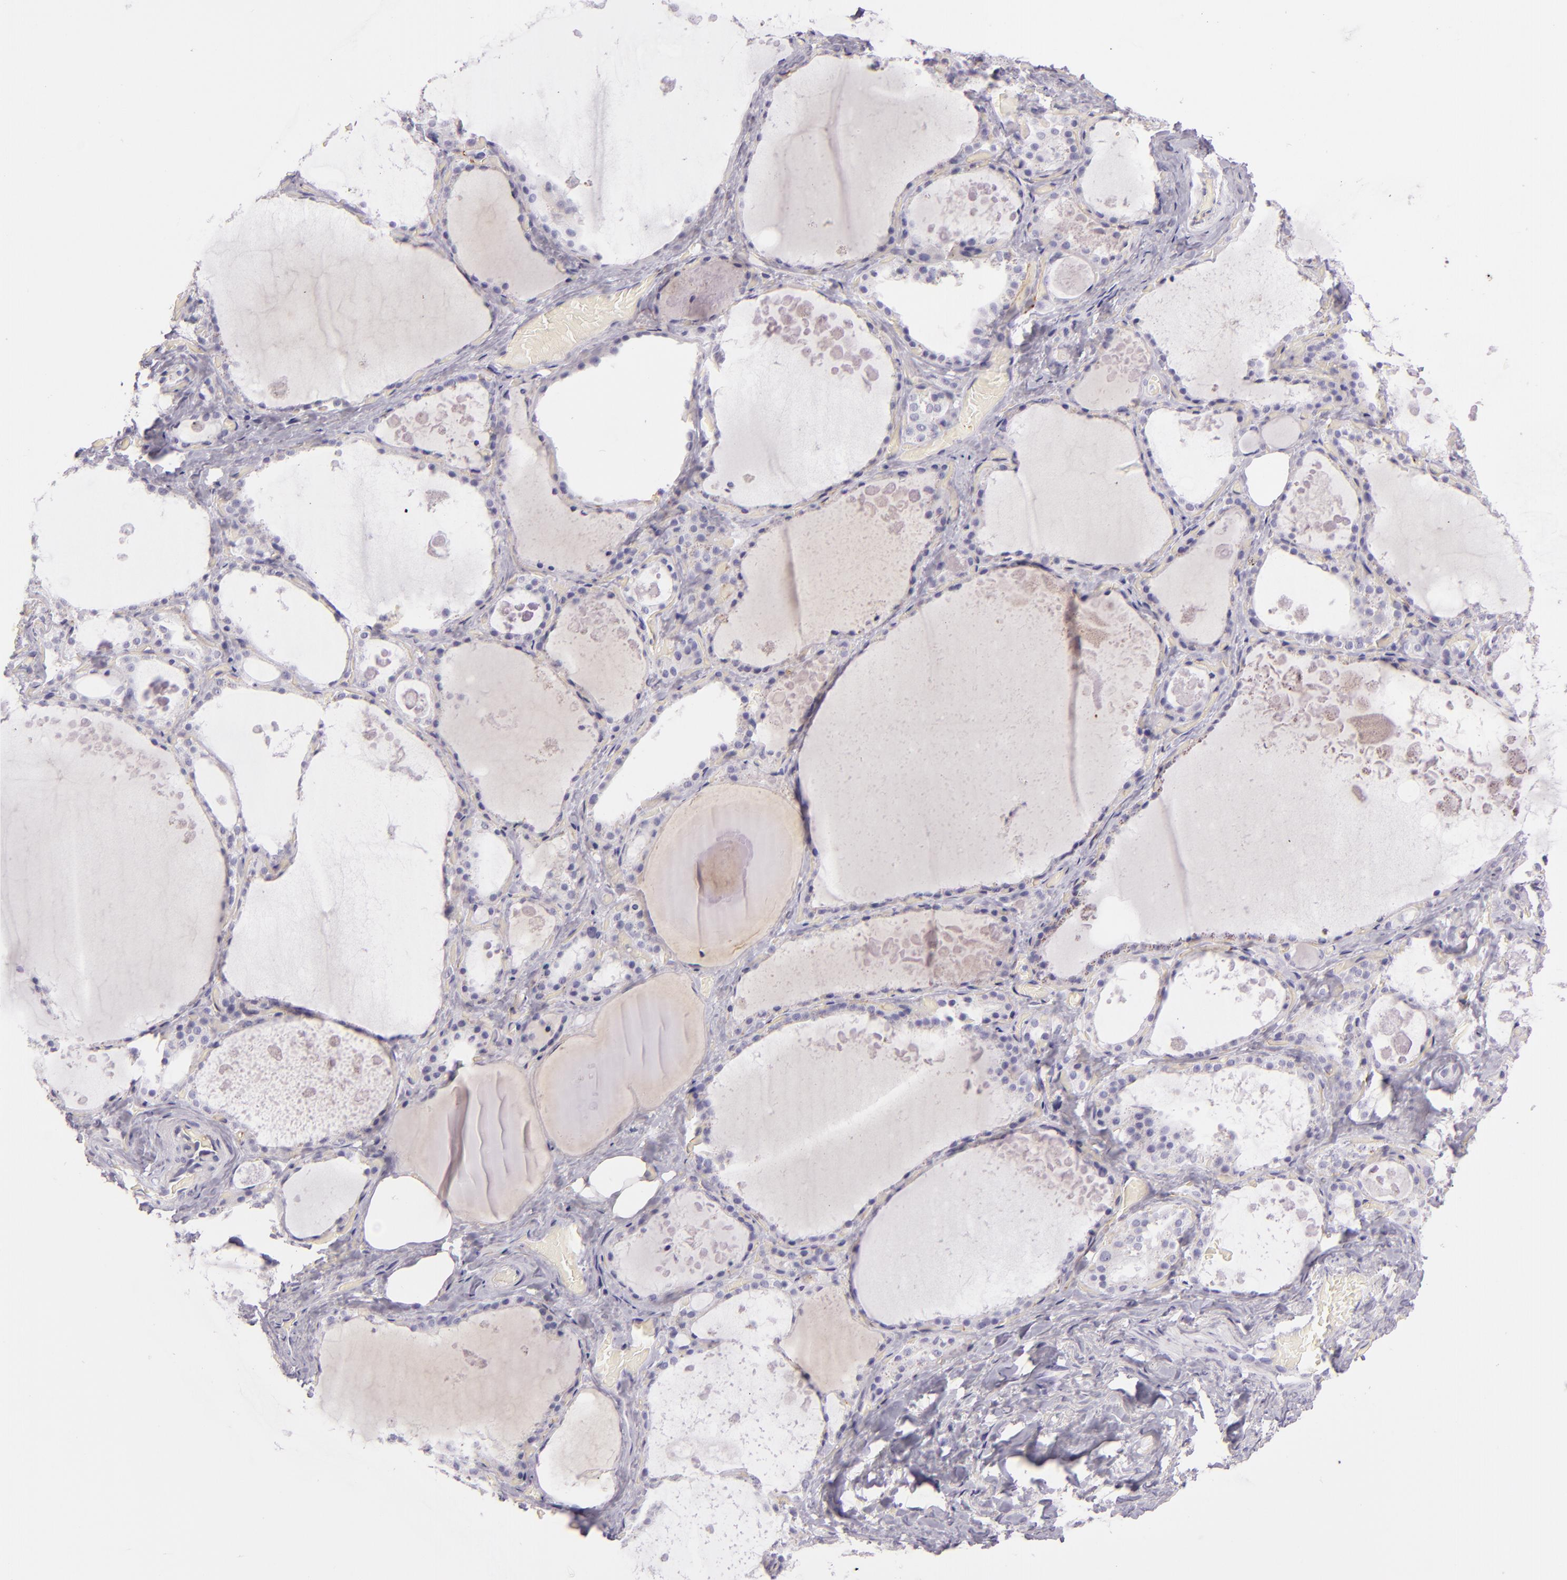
{"staining": {"intensity": "negative", "quantity": "none", "location": "none"}, "tissue": "thyroid gland", "cell_type": "Glandular cells", "image_type": "normal", "snomed": [{"axis": "morphology", "description": "Normal tissue, NOS"}, {"axis": "topography", "description": "Thyroid gland"}], "caption": "Immunohistochemistry (IHC) micrograph of unremarkable thyroid gland stained for a protein (brown), which shows no staining in glandular cells. (DAB immunohistochemistry with hematoxylin counter stain).", "gene": "ICAM1", "patient": {"sex": "male", "age": 61}}